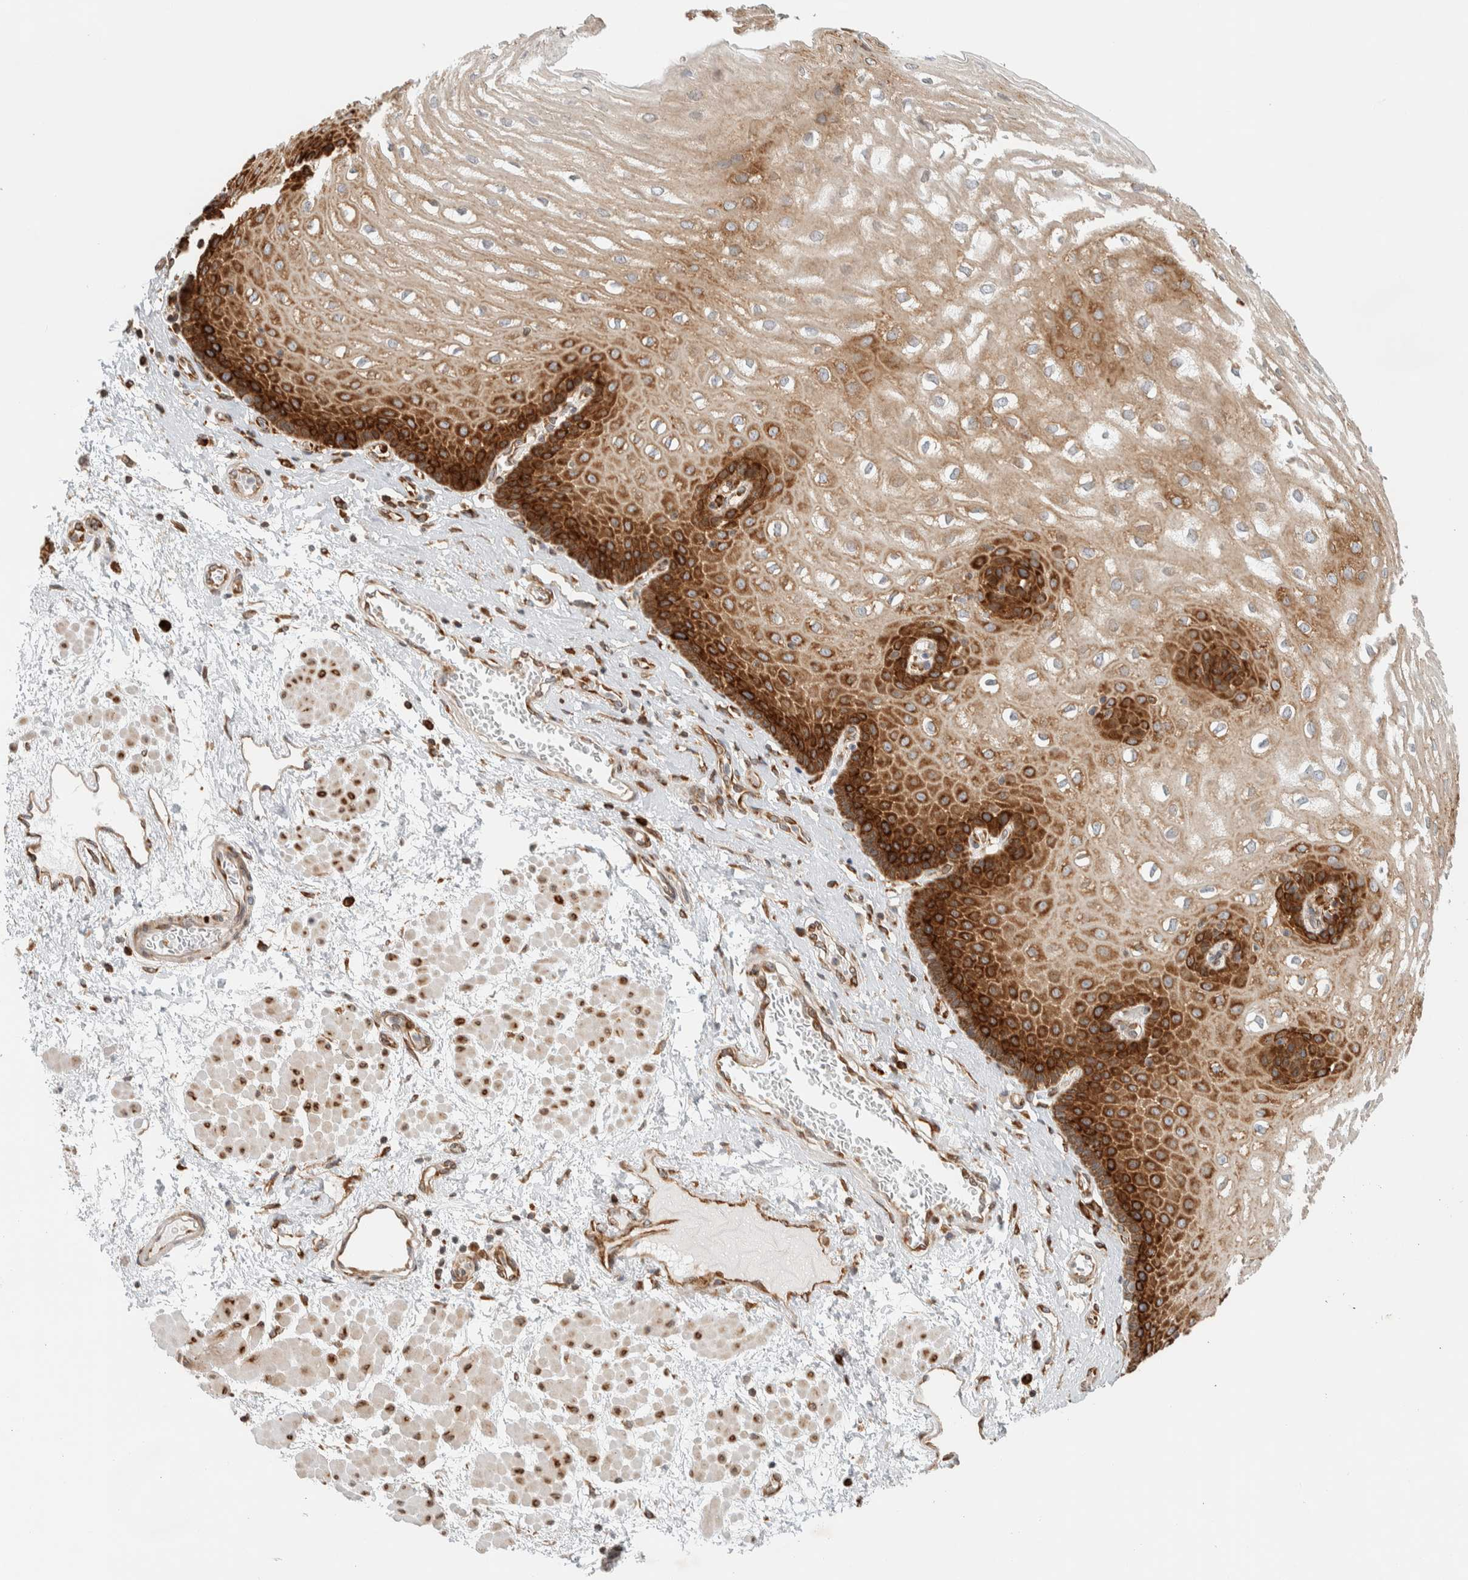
{"staining": {"intensity": "strong", "quantity": ">75%", "location": "cytoplasmic/membranous"}, "tissue": "esophagus", "cell_type": "Squamous epithelial cells", "image_type": "normal", "snomed": [{"axis": "morphology", "description": "Normal tissue, NOS"}, {"axis": "topography", "description": "Esophagus"}], "caption": "The micrograph exhibits staining of benign esophagus, revealing strong cytoplasmic/membranous protein positivity (brown color) within squamous epithelial cells.", "gene": "LLGL2", "patient": {"sex": "male", "age": 48}}